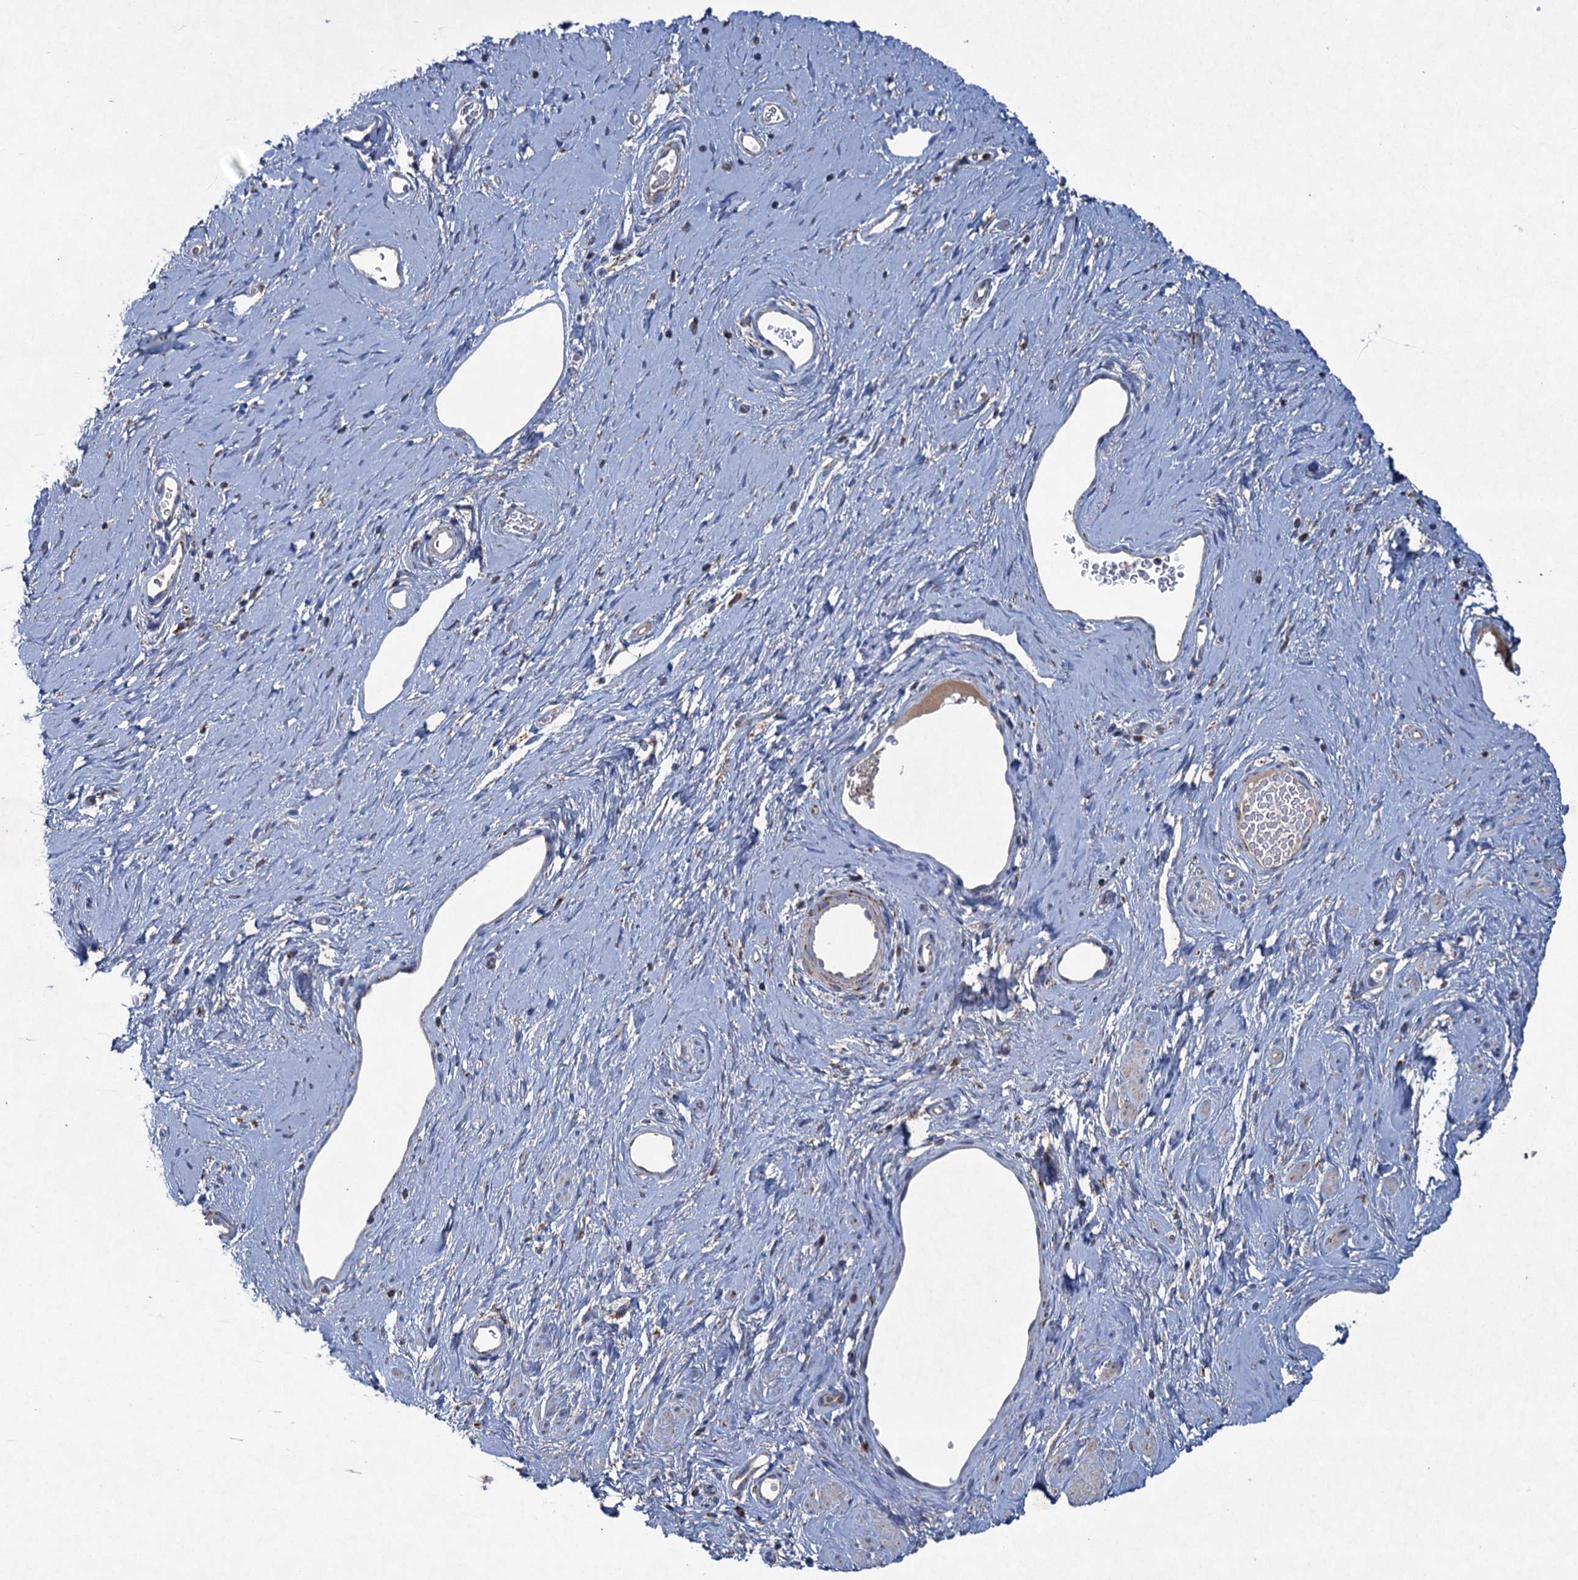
{"staining": {"intensity": "moderate", "quantity": "25%-75%", "location": "cytoplasmic/membranous"}, "tissue": "adipose tissue", "cell_type": "Adipocytes", "image_type": "normal", "snomed": [{"axis": "morphology", "description": "Normal tissue, NOS"}, {"axis": "morphology", "description": "Adenocarcinoma, NOS"}, {"axis": "topography", "description": "Rectum"}, {"axis": "topography", "description": "Vagina"}, {"axis": "topography", "description": "Peripheral nerve tissue"}], "caption": "Protein staining reveals moderate cytoplasmic/membranous positivity in about 25%-75% of adipocytes in benign adipose tissue.", "gene": "GTPBP3", "patient": {"sex": "female", "age": 71}}